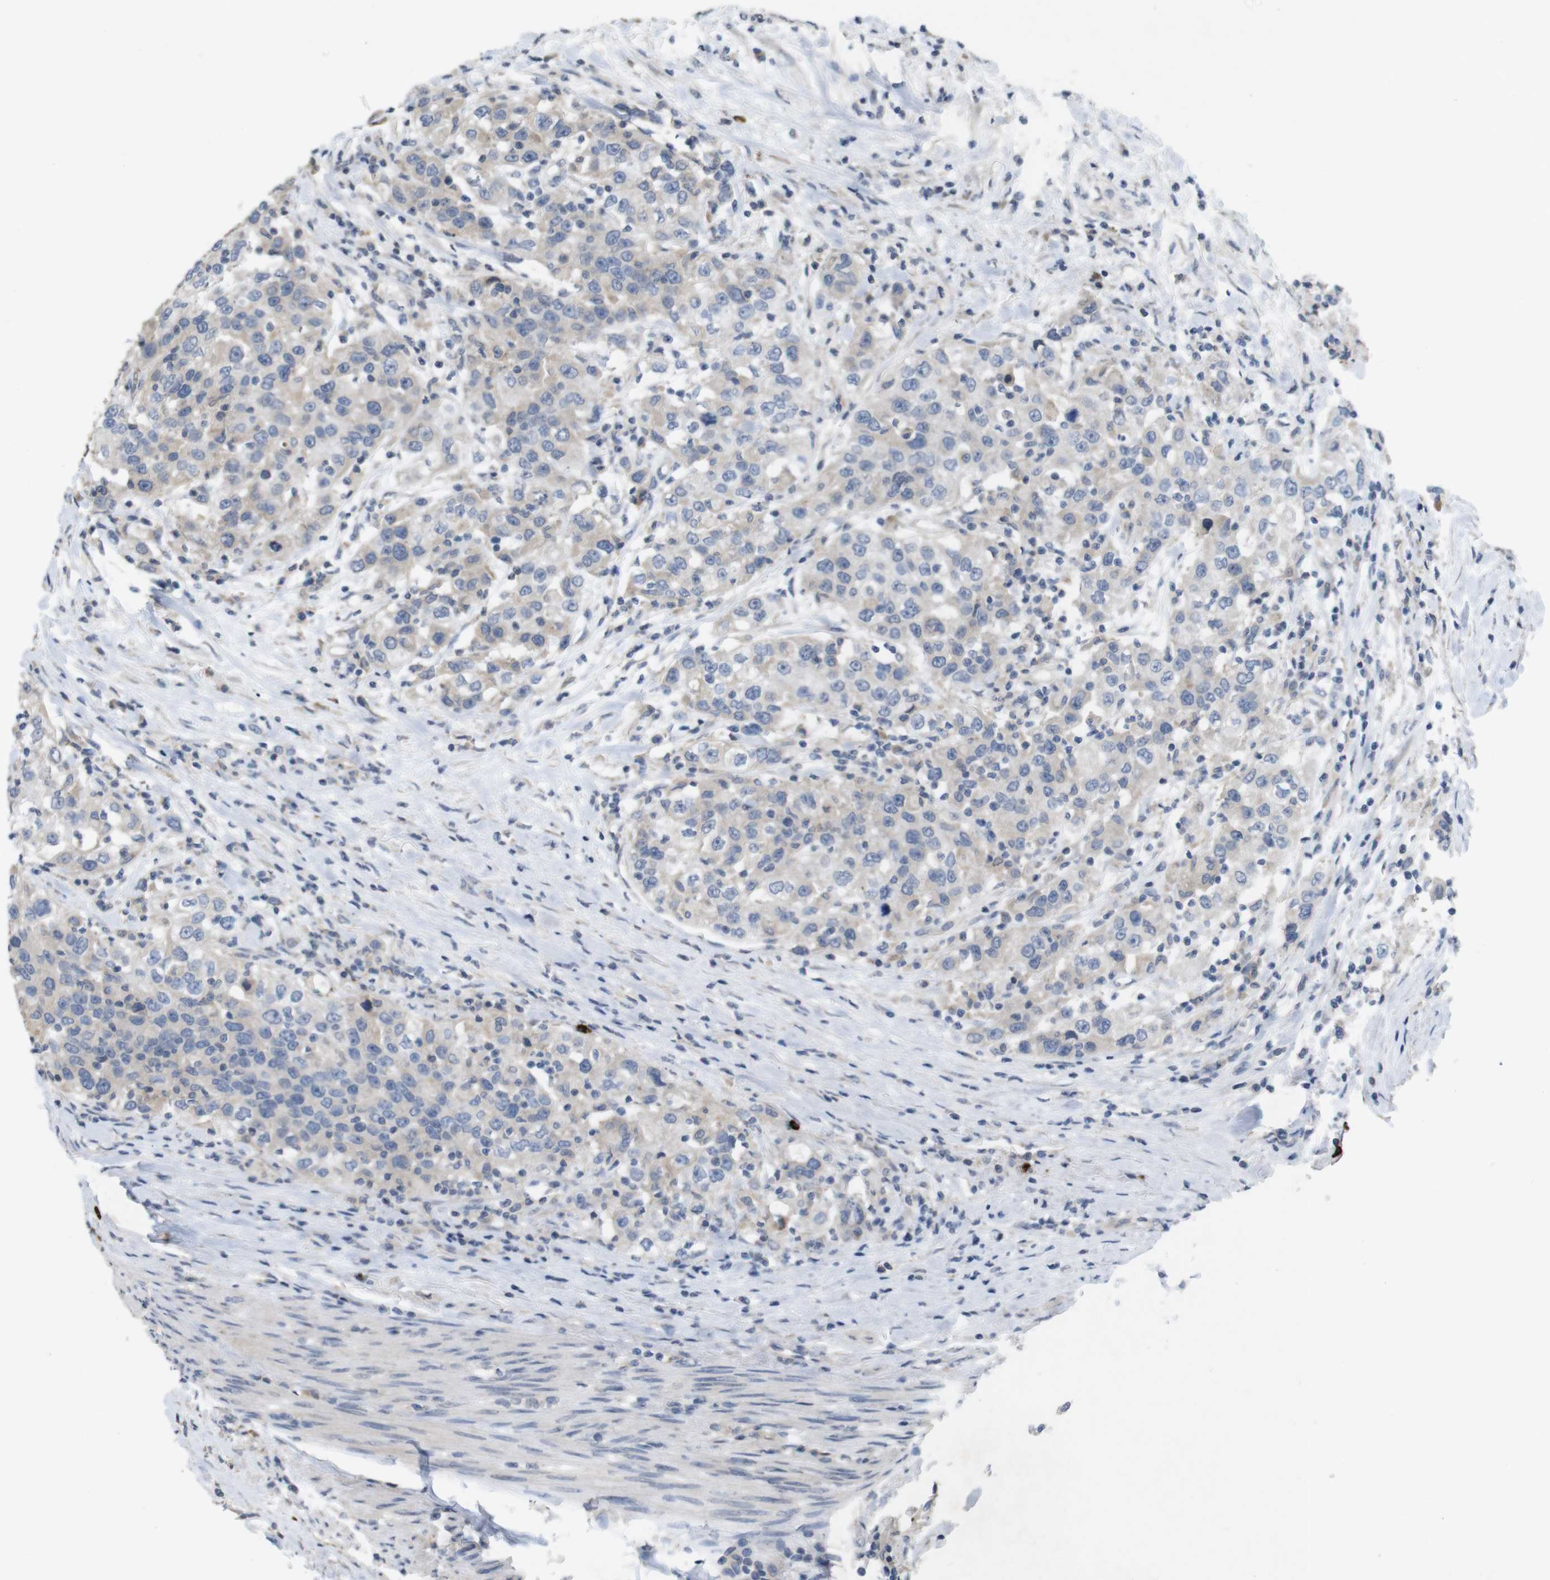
{"staining": {"intensity": "negative", "quantity": "none", "location": "none"}, "tissue": "urothelial cancer", "cell_type": "Tumor cells", "image_type": "cancer", "snomed": [{"axis": "morphology", "description": "Urothelial carcinoma, High grade"}, {"axis": "topography", "description": "Urinary bladder"}], "caption": "Tumor cells are negative for brown protein staining in urothelial carcinoma (high-grade).", "gene": "TSPAN14", "patient": {"sex": "female", "age": 80}}